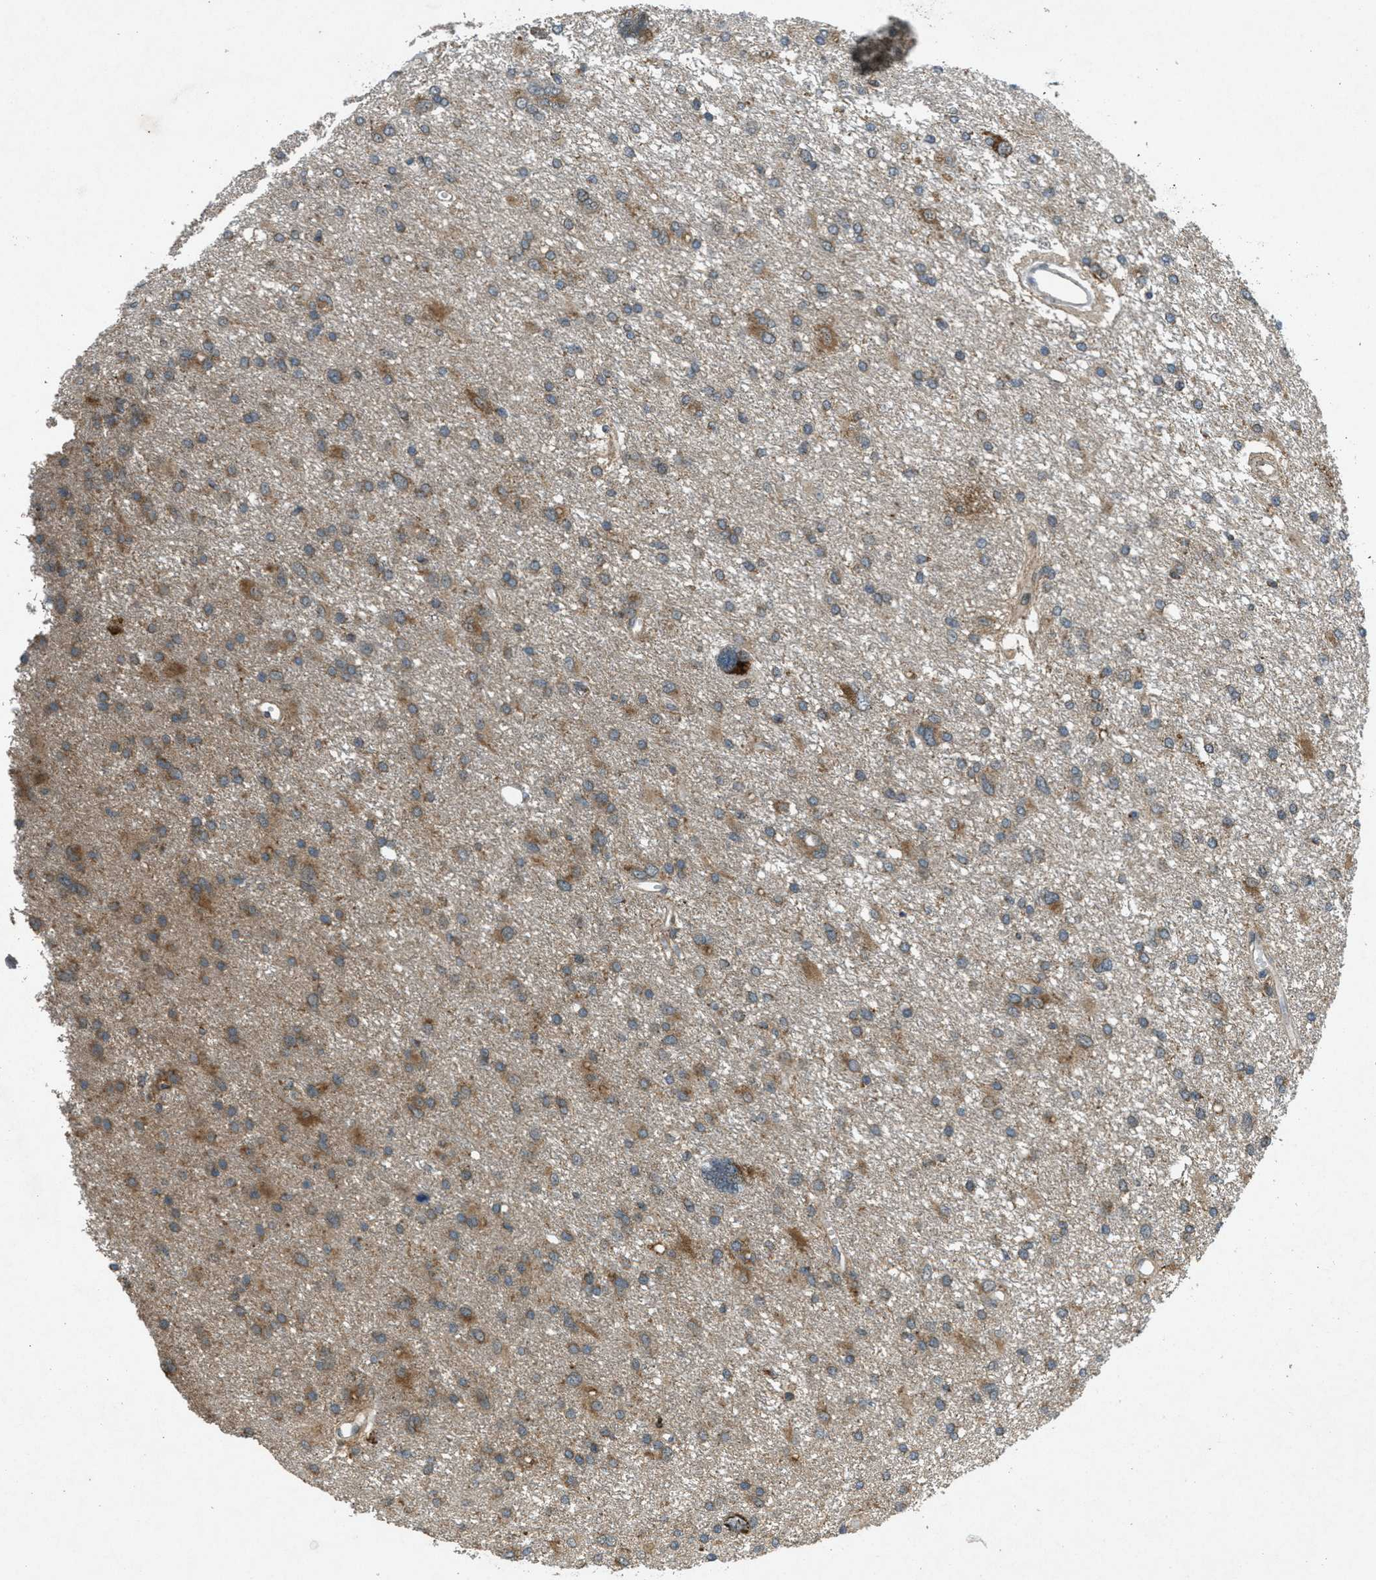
{"staining": {"intensity": "moderate", "quantity": ">75%", "location": "cytoplasmic/membranous"}, "tissue": "glioma", "cell_type": "Tumor cells", "image_type": "cancer", "snomed": [{"axis": "morphology", "description": "Glioma, malignant, High grade"}, {"axis": "topography", "description": "Brain"}], "caption": "Immunohistochemical staining of human glioma displays medium levels of moderate cytoplasmic/membranous expression in about >75% of tumor cells.", "gene": "PPP1R15A", "patient": {"sex": "female", "age": 59}}